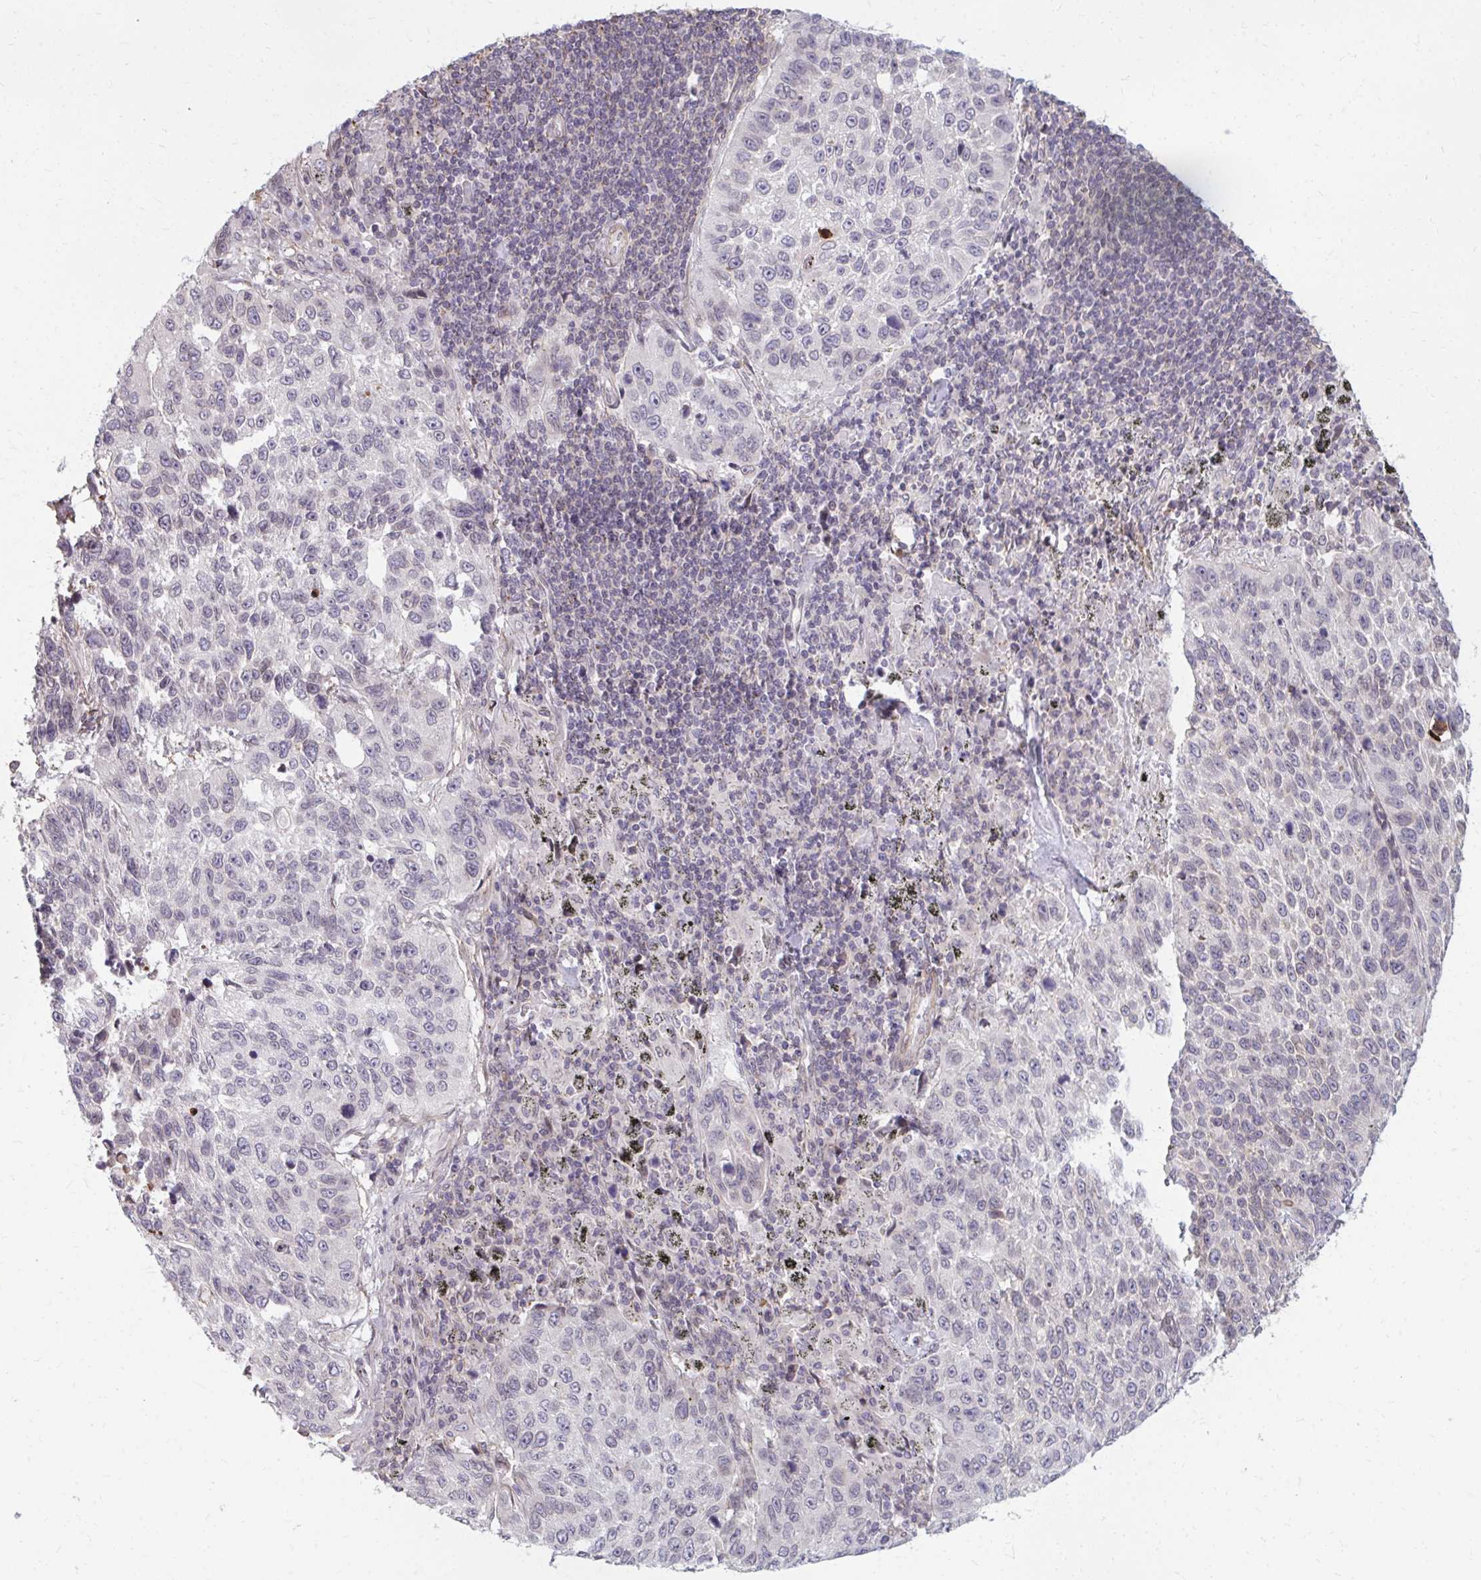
{"staining": {"intensity": "negative", "quantity": "none", "location": "none"}, "tissue": "lung cancer", "cell_type": "Tumor cells", "image_type": "cancer", "snomed": [{"axis": "morphology", "description": "Squamous cell carcinoma, NOS"}, {"axis": "topography", "description": "Lung"}], "caption": "A photomicrograph of human lung cancer (squamous cell carcinoma) is negative for staining in tumor cells.", "gene": "GPC5", "patient": {"sex": "male", "age": 62}}